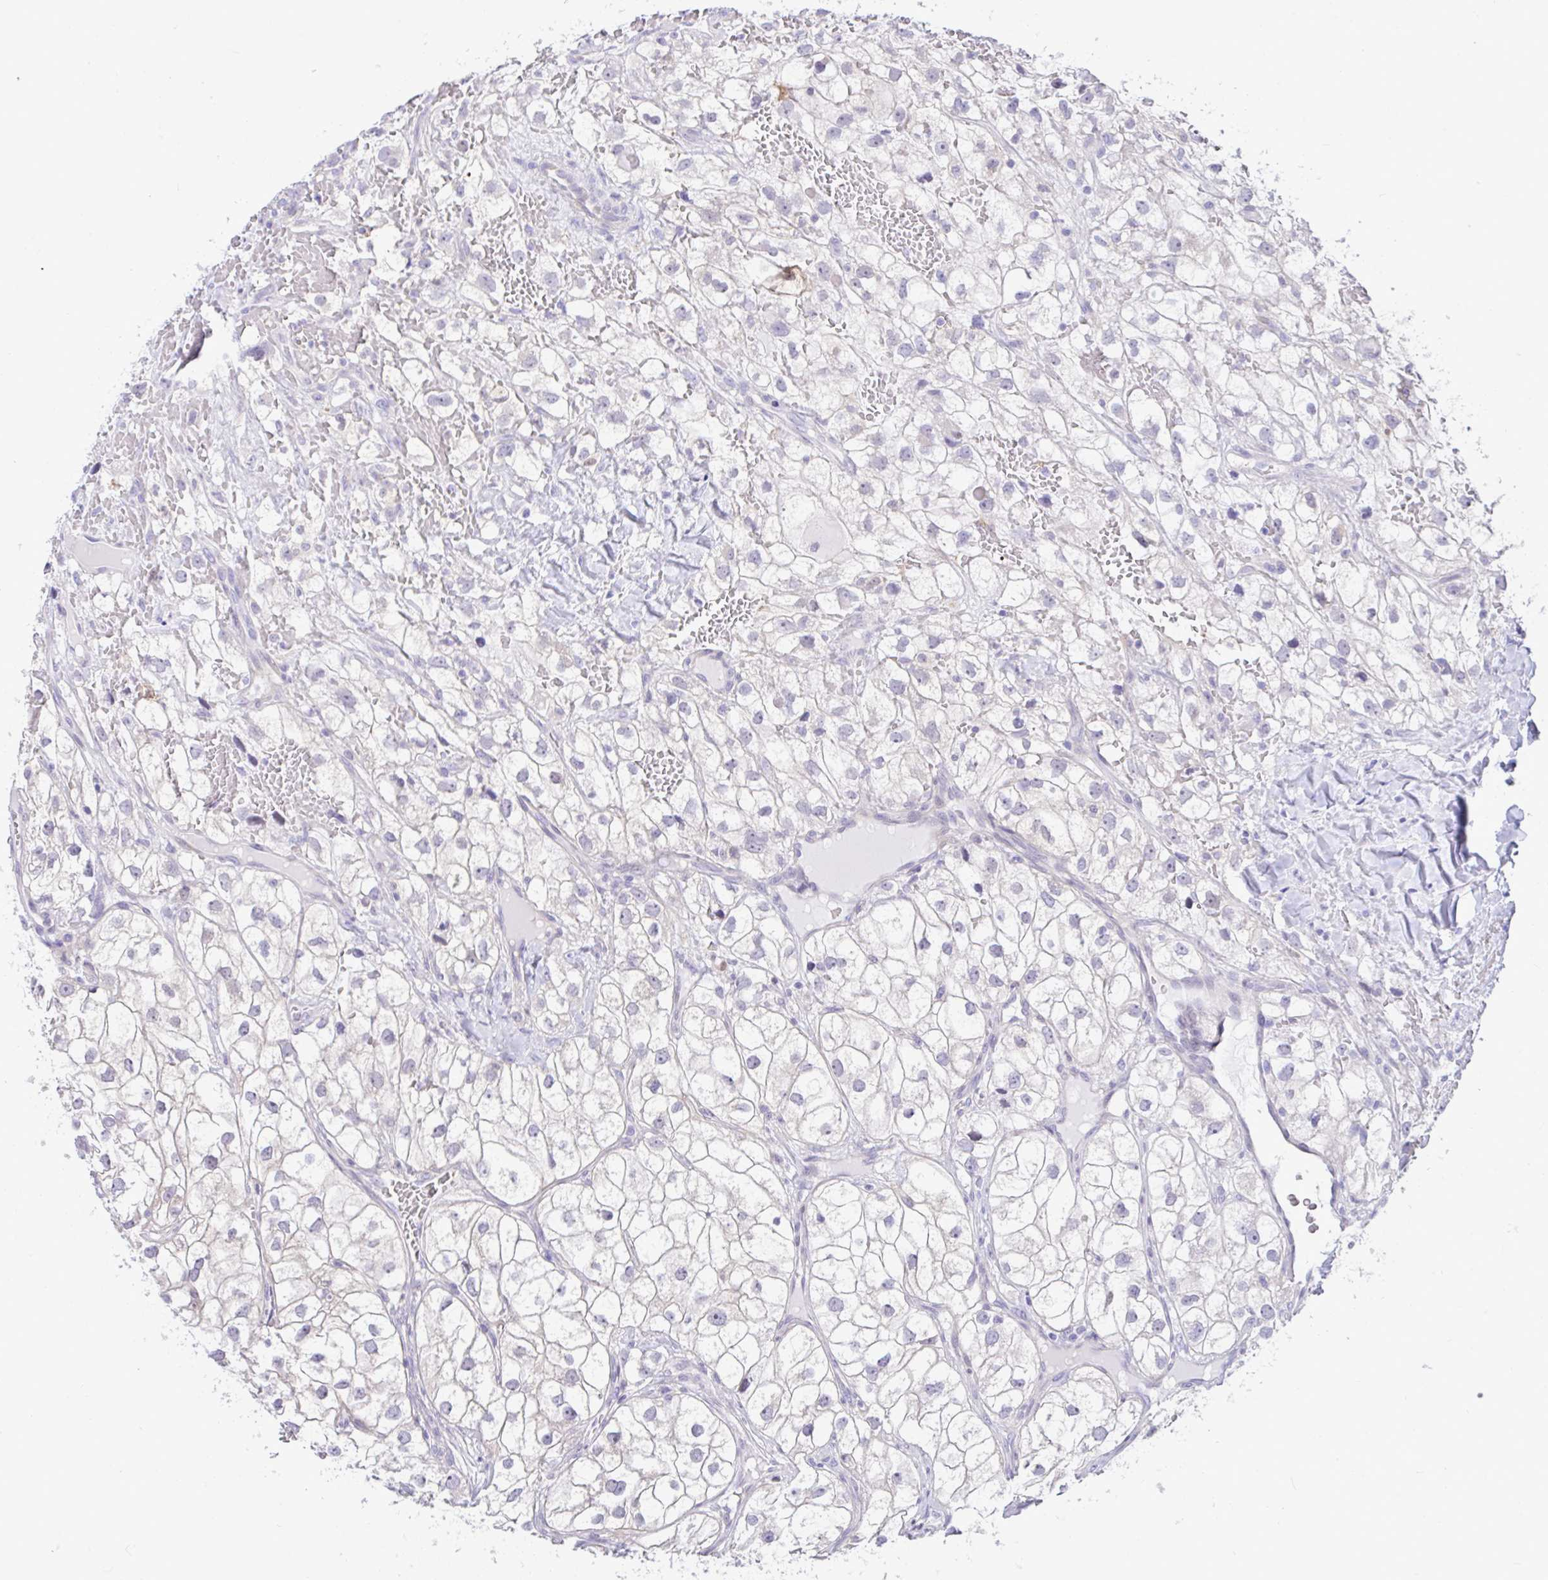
{"staining": {"intensity": "negative", "quantity": "none", "location": "none"}, "tissue": "renal cancer", "cell_type": "Tumor cells", "image_type": "cancer", "snomed": [{"axis": "morphology", "description": "Adenocarcinoma, NOS"}, {"axis": "topography", "description": "Kidney"}], "caption": "Immunohistochemistry photomicrograph of human adenocarcinoma (renal) stained for a protein (brown), which exhibits no expression in tumor cells.", "gene": "ZNF485", "patient": {"sex": "male", "age": 59}}